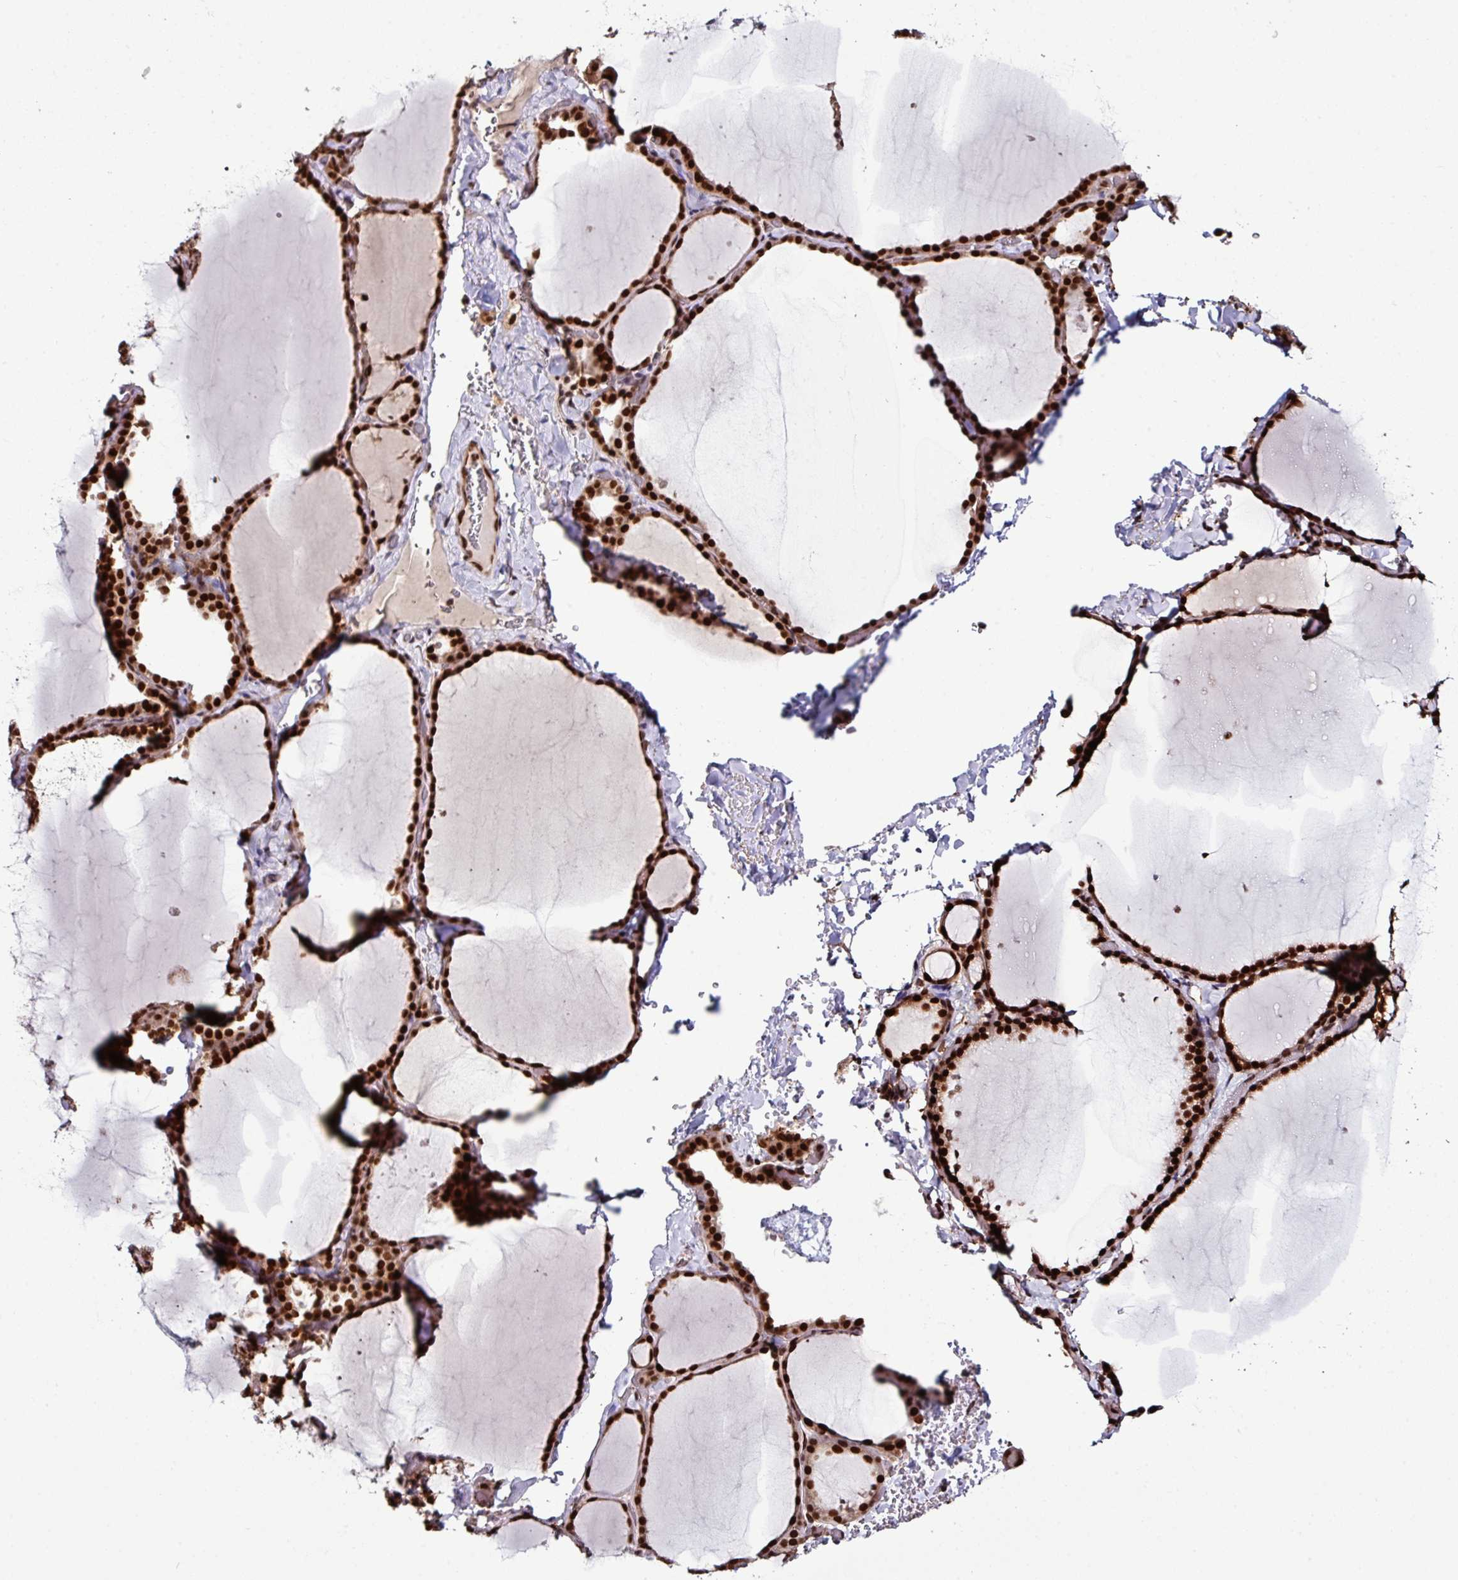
{"staining": {"intensity": "strong", "quantity": ">75%", "location": "nuclear"}, "tissue": "thyroid gland", "cell_type": "Glandular cells", "image_type": "normal", "snomed": [{"axis": "morphology", "description": "Normal tissue, NOS"}, {"axis": "topography", "description": "Thyroid gland"}], "caption": "Benign thyroid gland reveals strong nuclear positivity in about >75% of glandular cells (DAB (3,3'-diaminobenzidine) IHC, brown staining for protein, blue staining for nuclei)..", "gene": "MORF4L2", "patient": {"sex": "female", "age": 22}}